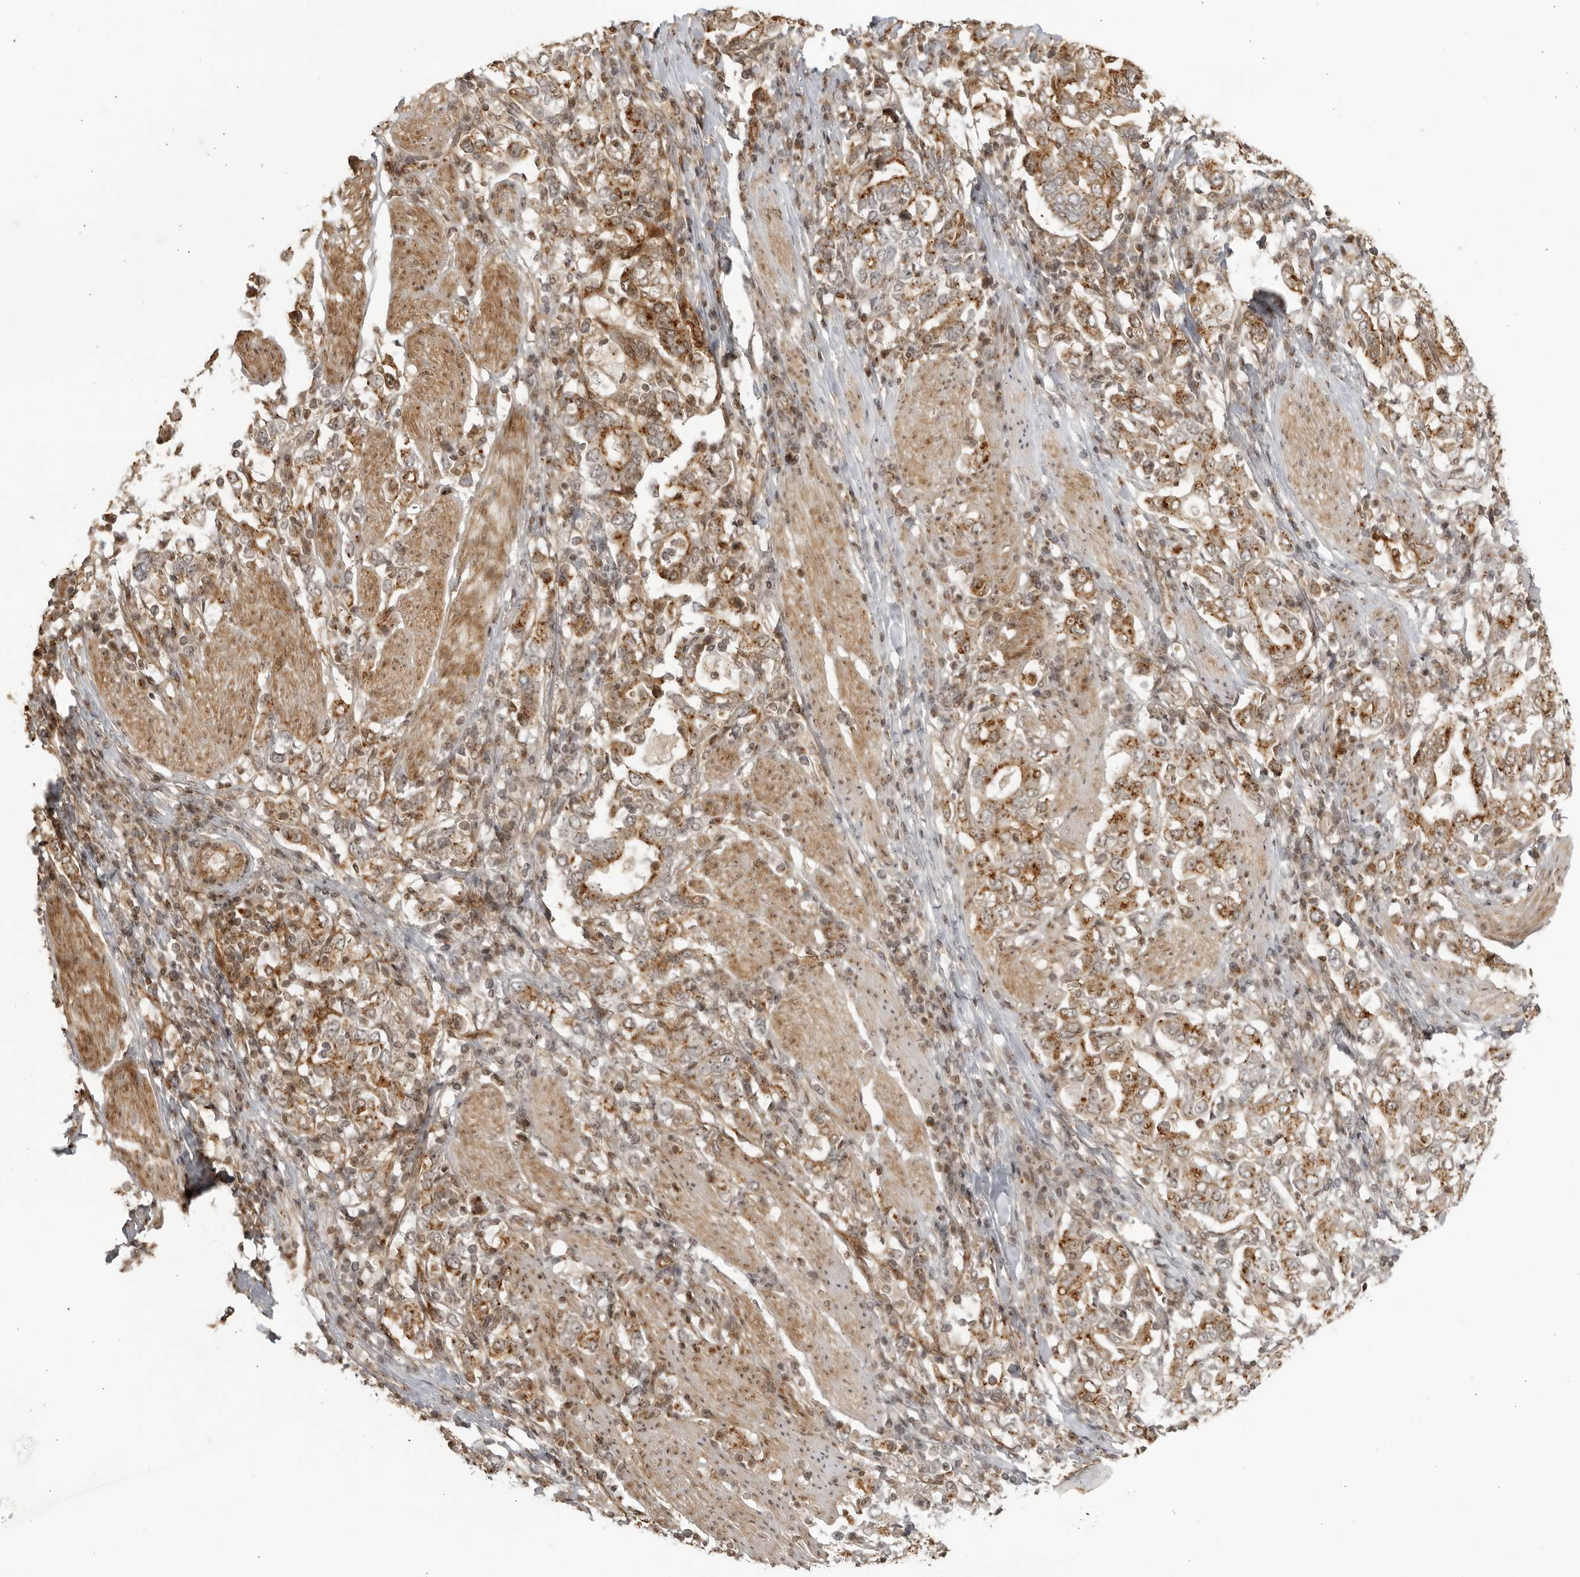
{"staining": {"intensity": "moderate", "quantity": ">75%", "location": "cytoplasmic/membranous"}, "tissue": "stomach cancer", "cell_type": "Tumor cells", "image_type": "cancer", "snomed": [{"axis": "morphology", "description": "Adenocarcinoma, NOS"}, {"axis": "topography", "description": "Stomach, upper"}], "caption": "The photomicrograph displays immunohistochemical staining of stomach cancer (adenocarcinoma). There is moderate cytoplasmic/membranous staining is appreciated in approximately >75% of tumor cells. (IHC, brightfield microscopy, high magnification).", "gene": "TCF21", "patient": {"sex": "male", "age": 62}}